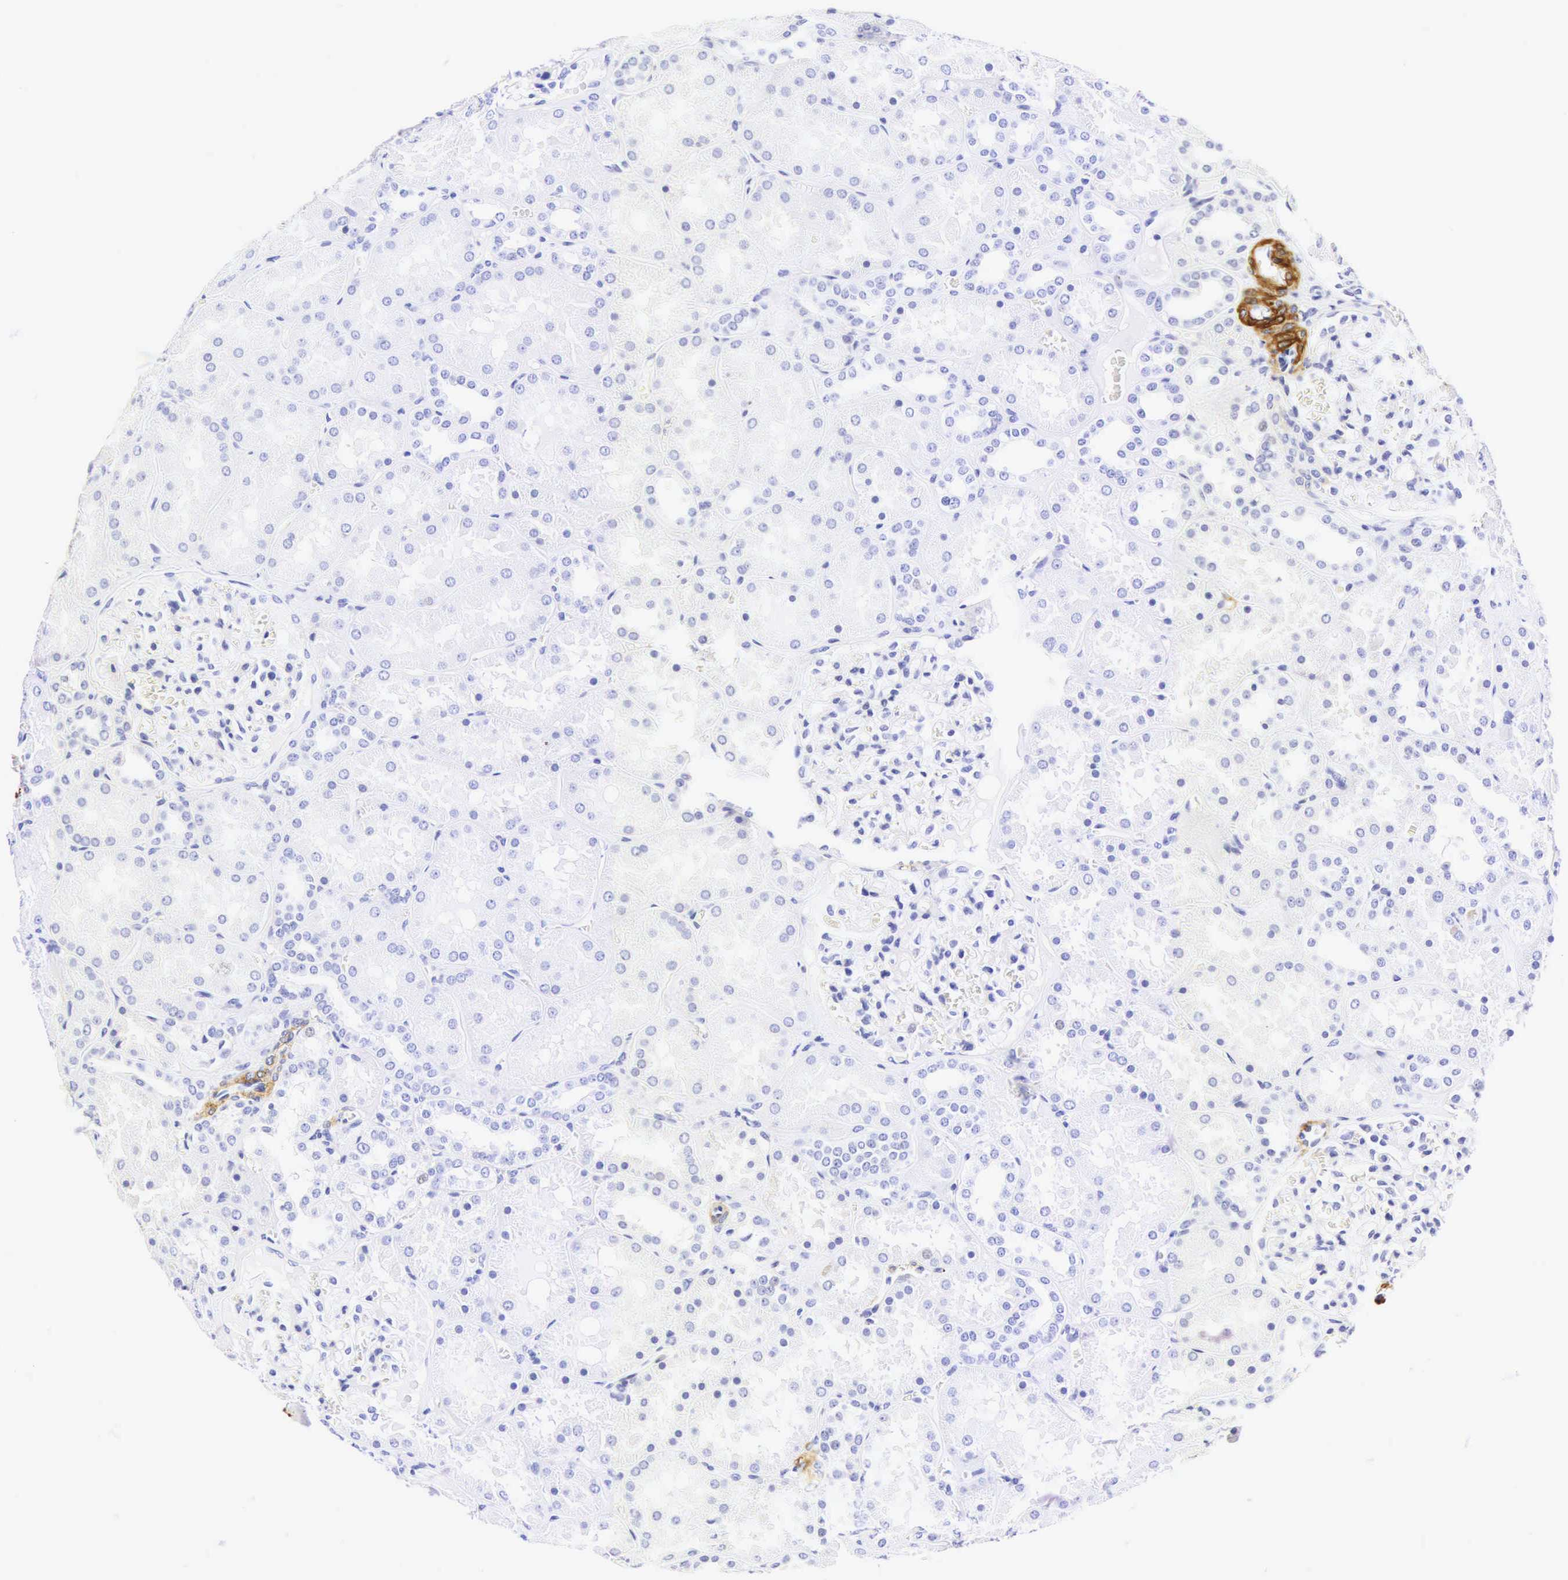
{"staining": {"intensity": "negative", "quantity": "none", "location": "none"}, "tissue": "kidney", "cell_type": "Cells in glomeruli", "image_type": "normal", "snomed": [{"axis": "morphology", "description": "Normal tissue, NOS"}, {"axis": "topography", "description": "Kidney"}], "caption": "This is an immunohistochemistry photomicrograph of benign human kidney. There is no positivity in cells in glomeruli.", "gene": "CALD1", "patient": {"sex": "female", "age": 52}}